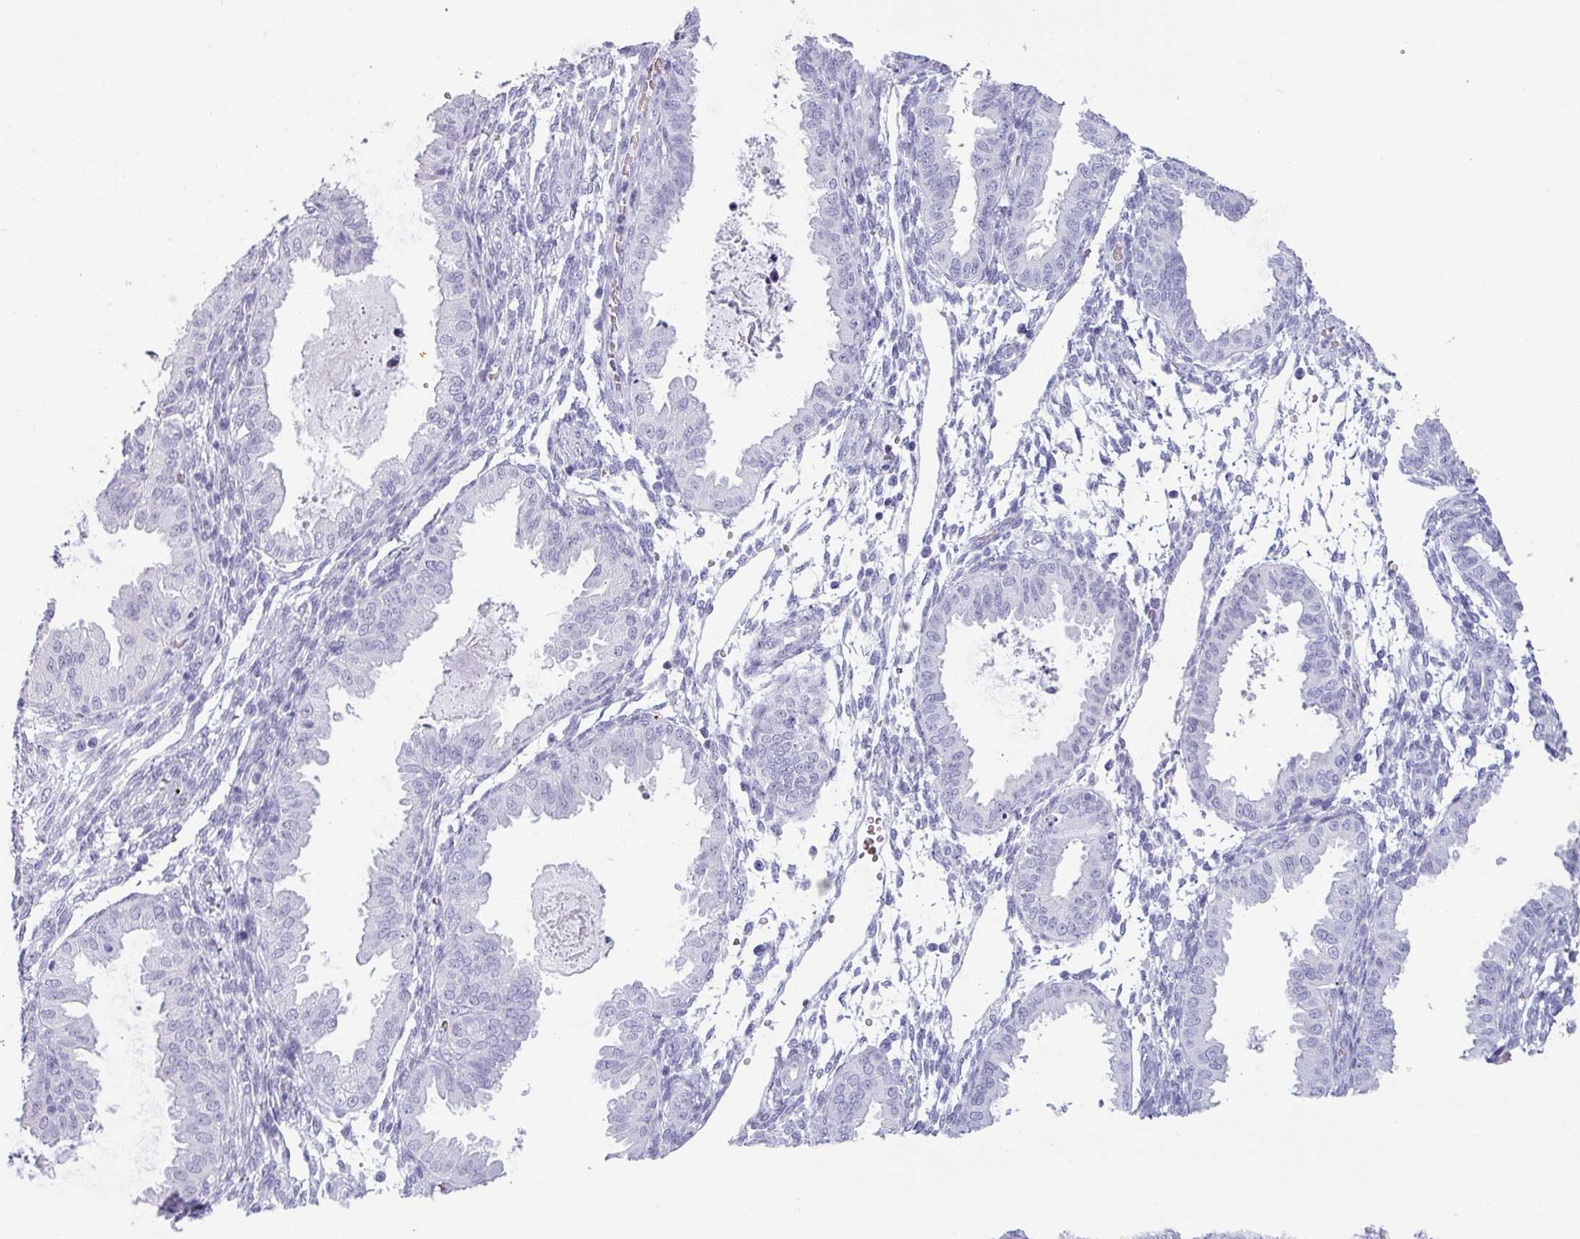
{"staining": {"intensity": "negative", "quantity": "none", "location": "none"}, "tissue": "endometrium", "cell_type": "Cells in endometrial stroma", "image_type": "normal", "snomed": [{"axis": "morphology", "description": "Normal tissue, NOS"}, {"axis": "topography", "description": "Endometrium"}], "caption": "Benign endometrium was stained to show a protein in brown. There is no significant expression in cells in endometrial stroma. (DAB IHC visualized using brightfield microscopy, high magnification).", "gene": "CRYBB2", "patient": {"sex": "female", "age": 33}}